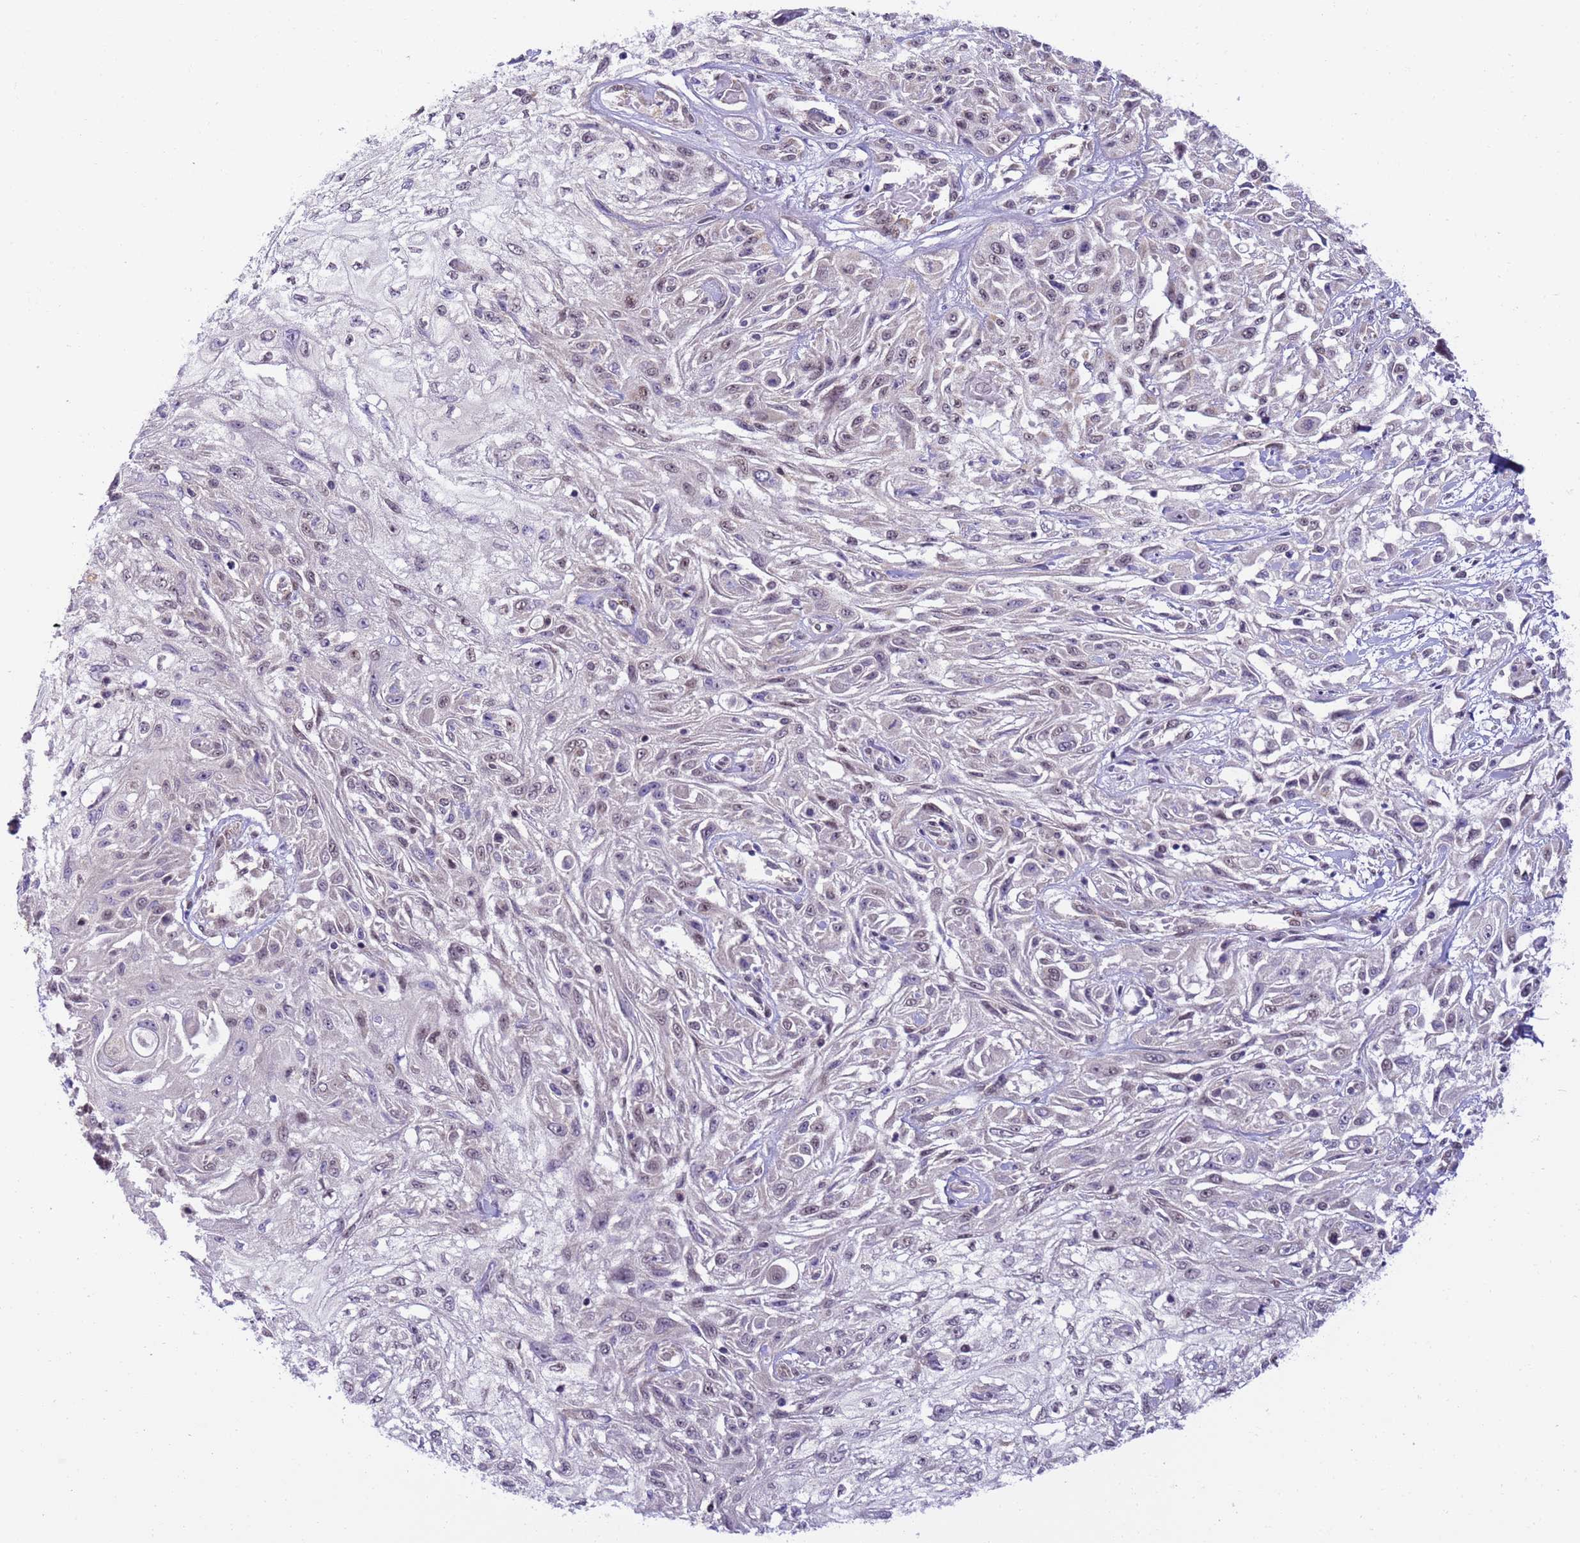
{"staining": {"intensity": "weak", "quantity": "25%-75%", "location": "nuclear"}, "tissue": "skin cancer", "cell_type": "Tumor cells", "image_type": "cancer", "snomed": [{"axis": "morphology", "description": "Squamous cell carcinoma, NOS"}, {"axis": "morphology", "description": "Squamous cell carcinoma, metastatic, NOS"}, {"axis": "topography", "description": "Skin"}, {"axis": "topography", "description": "Lymph node"}], "caption": "Skin squamous cell carcinoma stained with DAB IHC shows low levels of weak nuclear staining in about 25%-75% of tumor cells.", "gene": "RAPGEF3", "patient": {"sex": "male", "age": 75}}